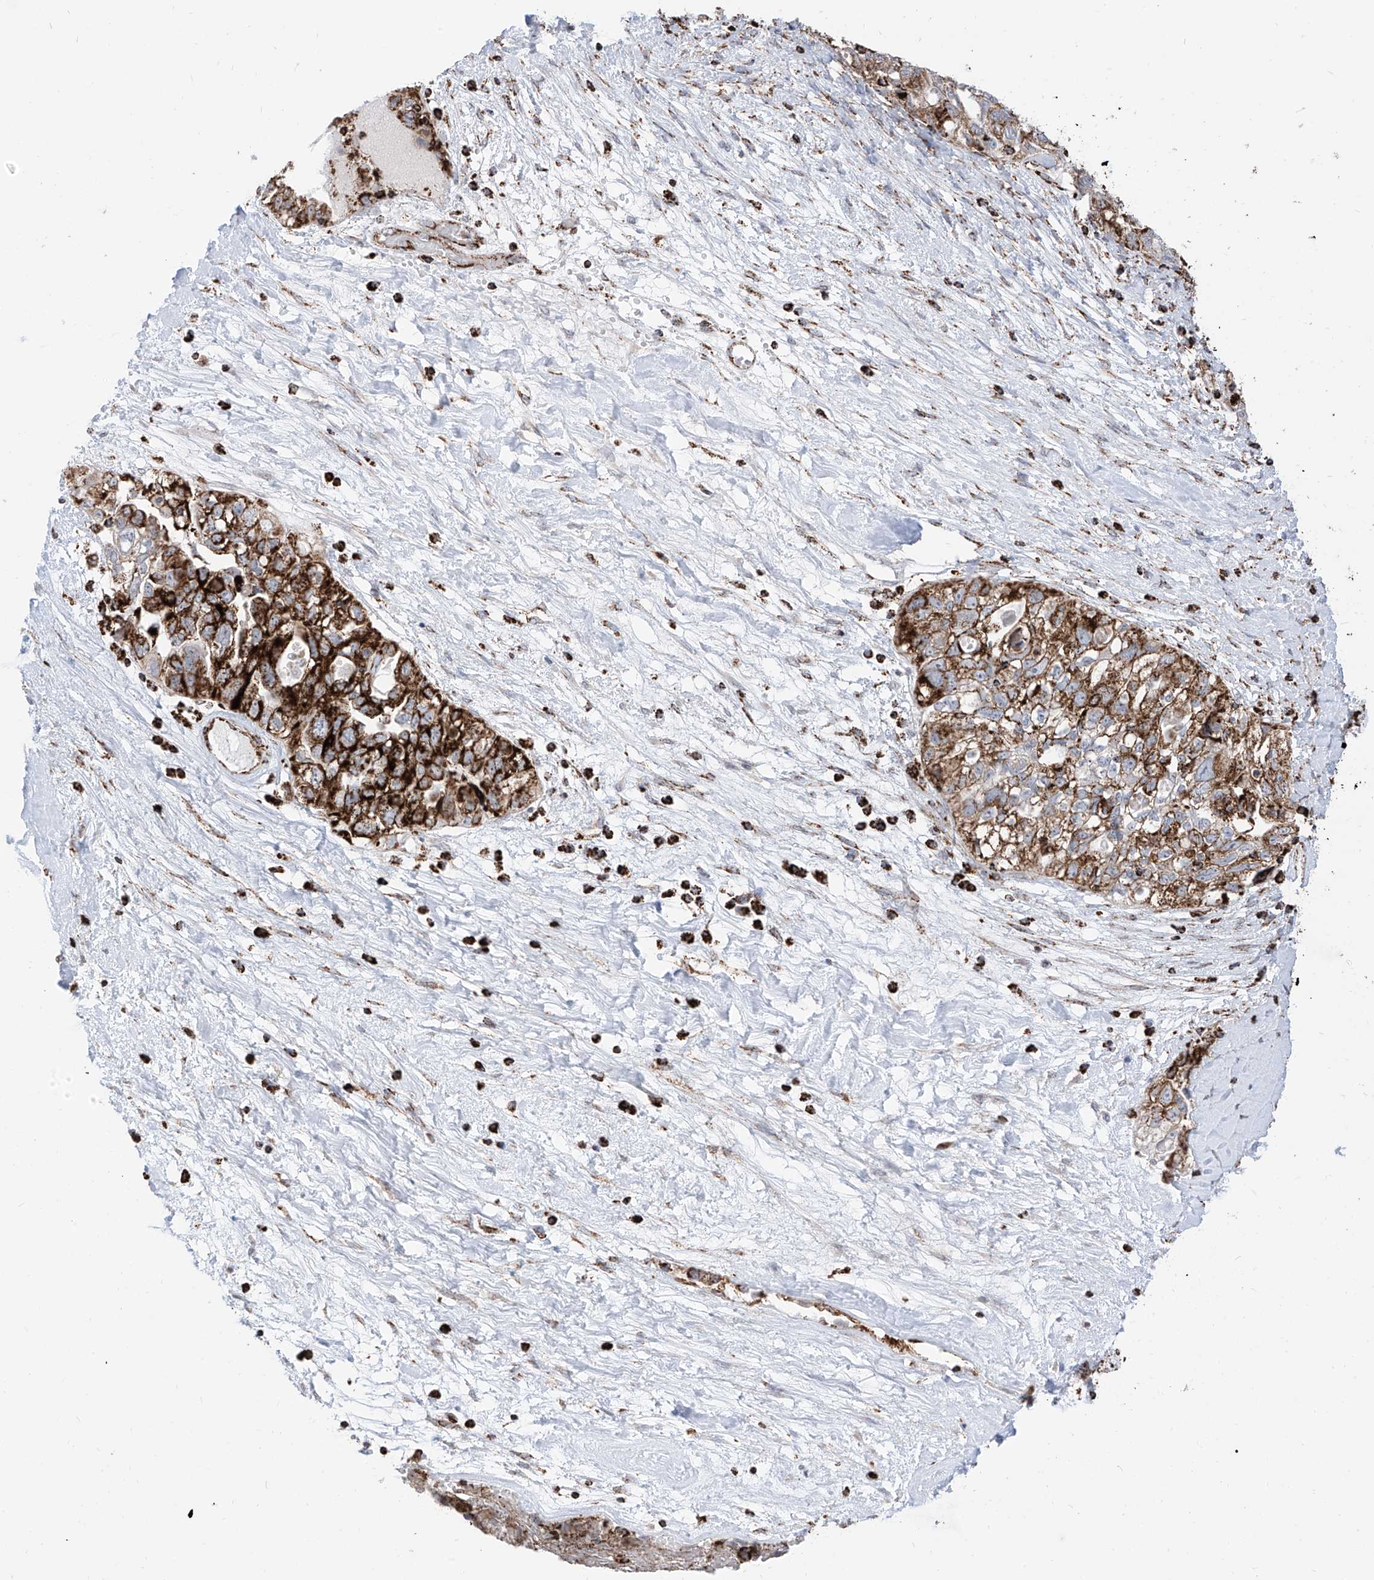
{"staining": {"intensity": "strong", "quantity": ">75%", "location": "cytoplasmic/membranous"}, "tissue": "ovarian cancer", "cell_type": "Tumor cells", "image_type": "cancer", "snomed": [{"axis": "morphology", "description": "Carcinoma, NOS"}, {"axis": "morphology", "description": "Cystadenocarcinoma, serous, NOS"}, {"axis": "topography", "description": "Ovary"}], "caption": "Strong cytoplasmic/membranous staining for a protein is seen in about >75% of tumor cells of ovarian cancer (serous cystadenocarcinoma) using IHC.", "gene": "COX5B", "patient": {"sex": "female", "age": 69}}